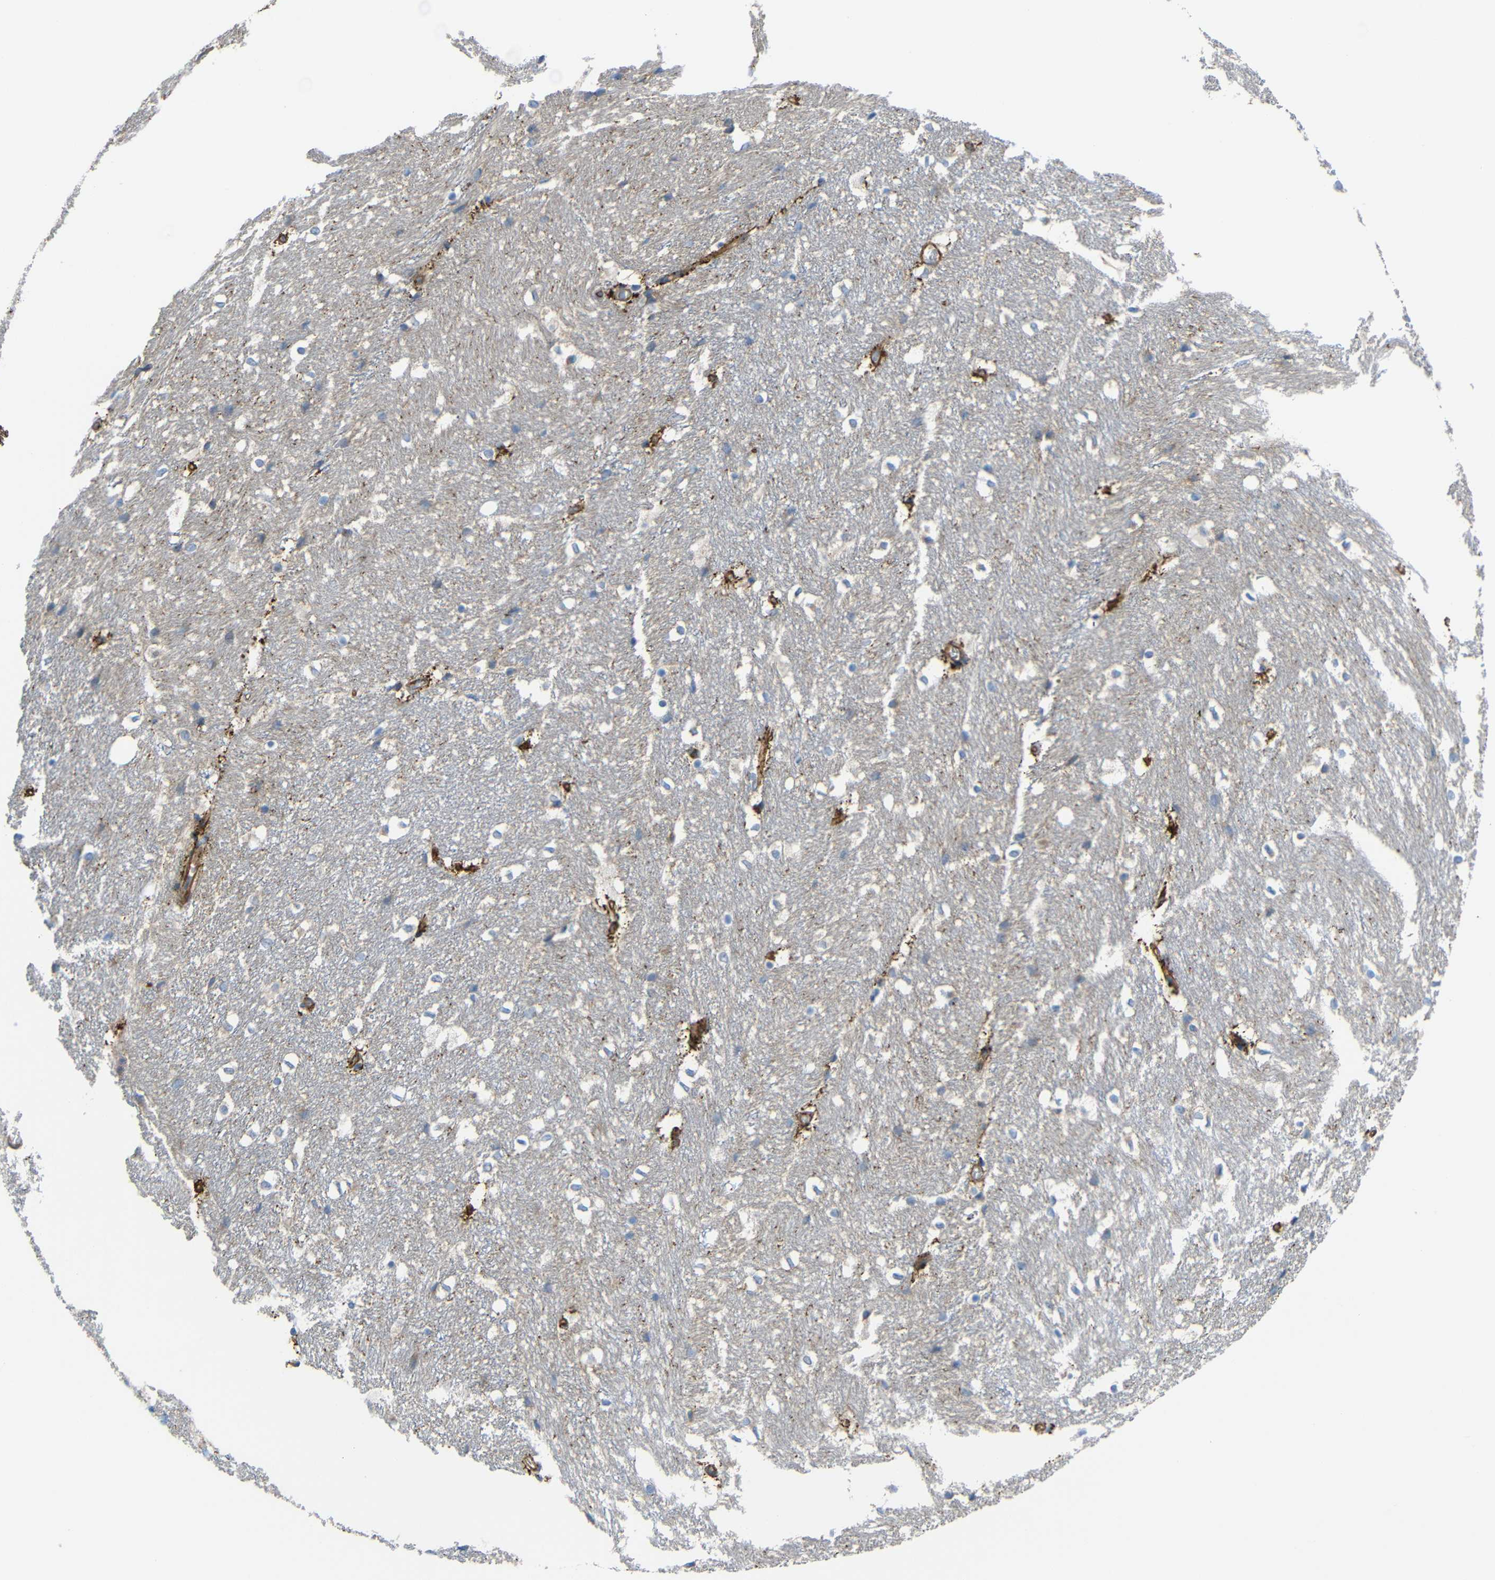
{"staining": {"intensity": "negative", "quantity": "none", "location": "none"}, "tissue": "hippocampus", "cell_type": "Glial cells", "image_type": "normal", "snomed": [{"axis": "morphology", "description": "Normal tissue, NOS"}, {"axis": "topography", "description": "Hippocampus"}], "caption": "A high-resolution micrograph shows immunohistochemistry staining of unremarkable hippocampus, which shows no significant positivity in glial cells. (DAB immunohistochemistry (IHC) with hematoxylin counter stain).", "gene": "SYPL1", "patient": {"sex": "female", "age": 19}}